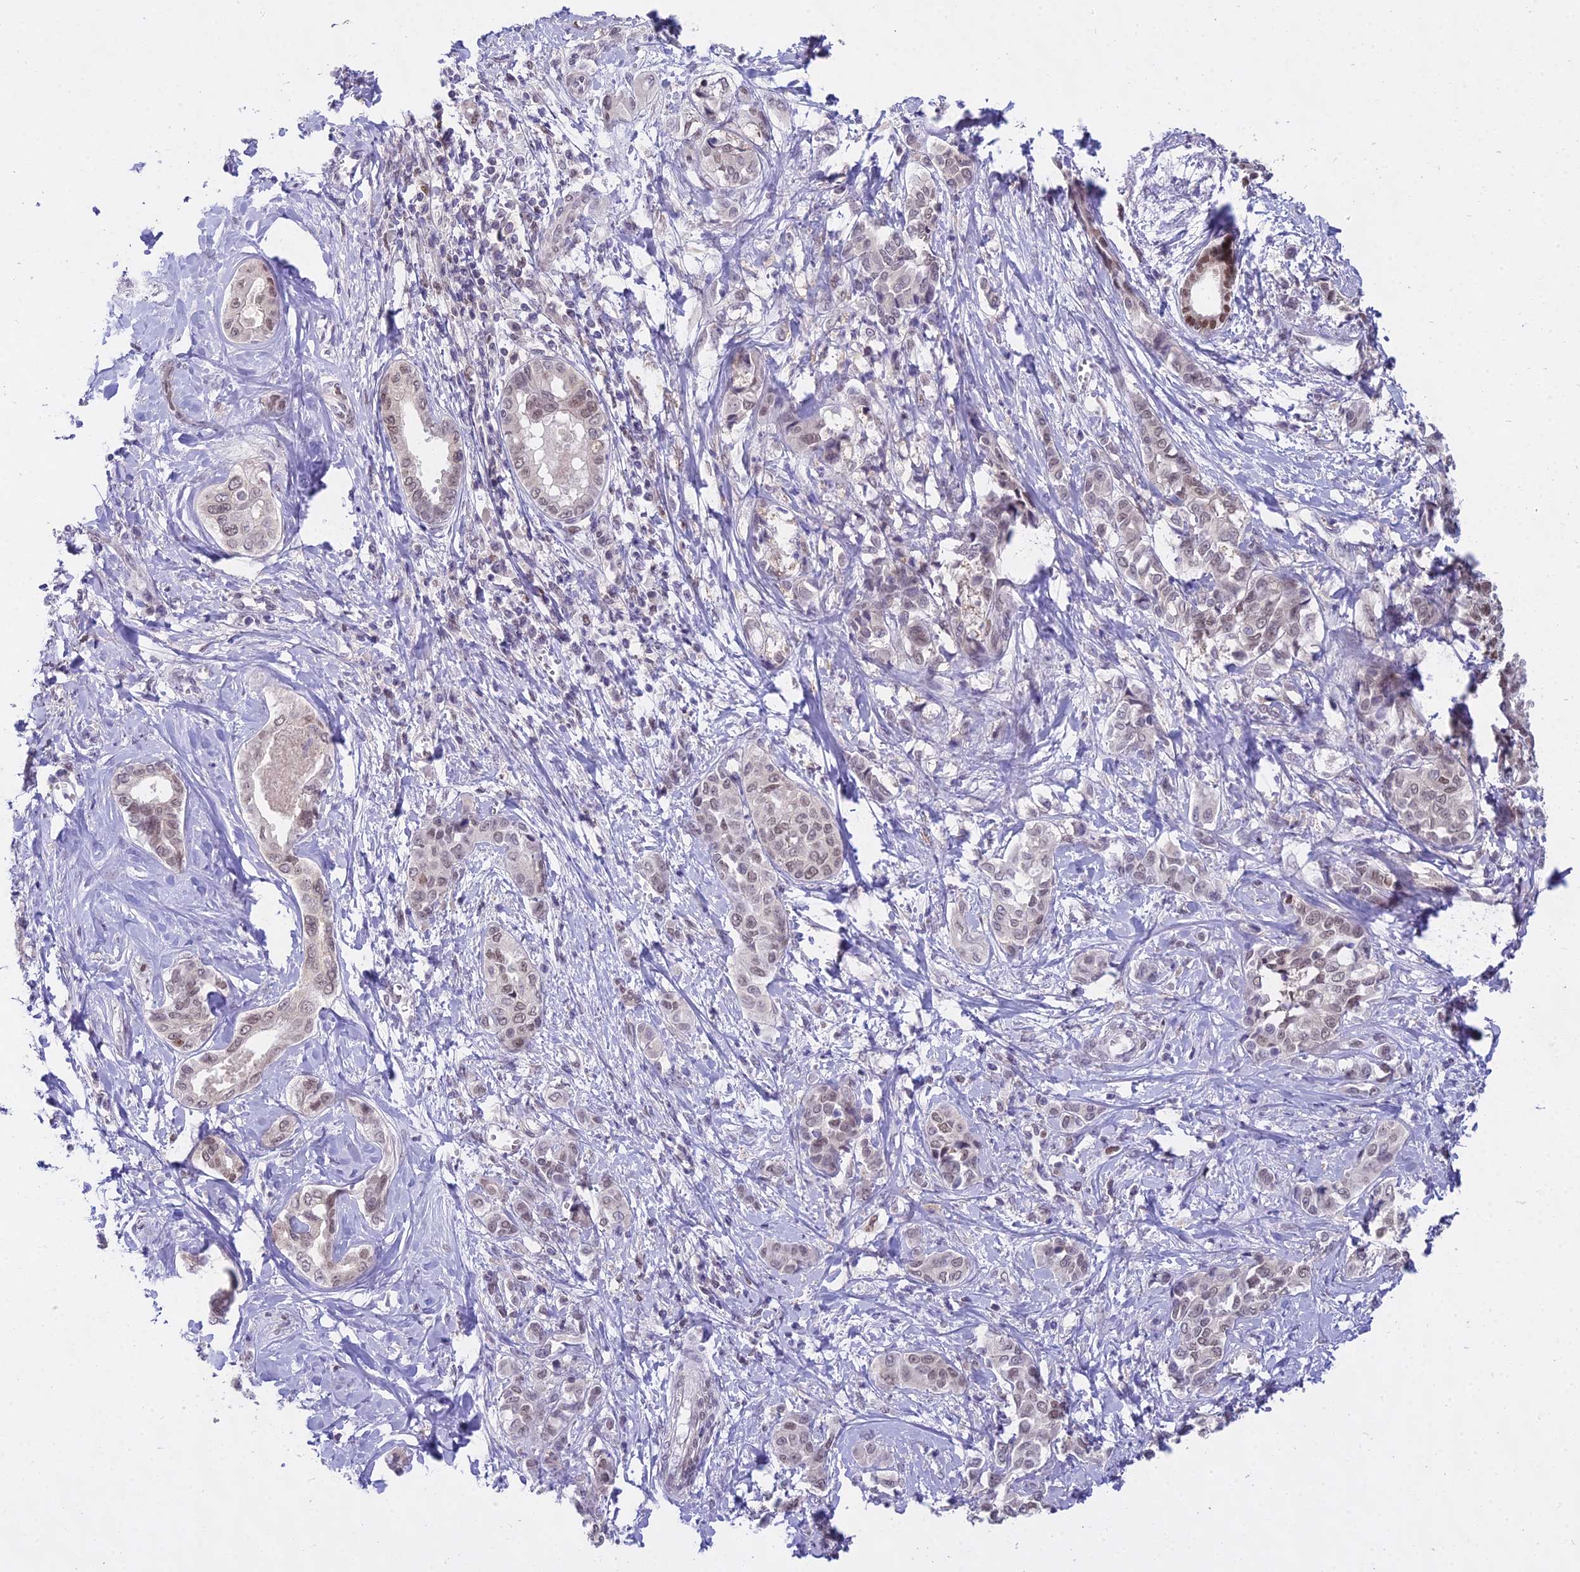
{"staining": {"intensity": "weak", "quantity": ">75%", "location": "nuclear"}, "tissue": "liver cancer", "cell_type": "Tumor cells", "image_type": "cancer", "snomed": [{"axis": "morphology", "description": "Cholangiocarcinoma"}, {"axis": "topography", "description": "Liver"}], "caption": "This is a photomicrograph of IHC staining of cholangiocarcinoma (liver), which shows weak staining in the nuclear of tumor cells.", "gene": "MAT2A", "patient": {"sex": "female", "age": 77}}